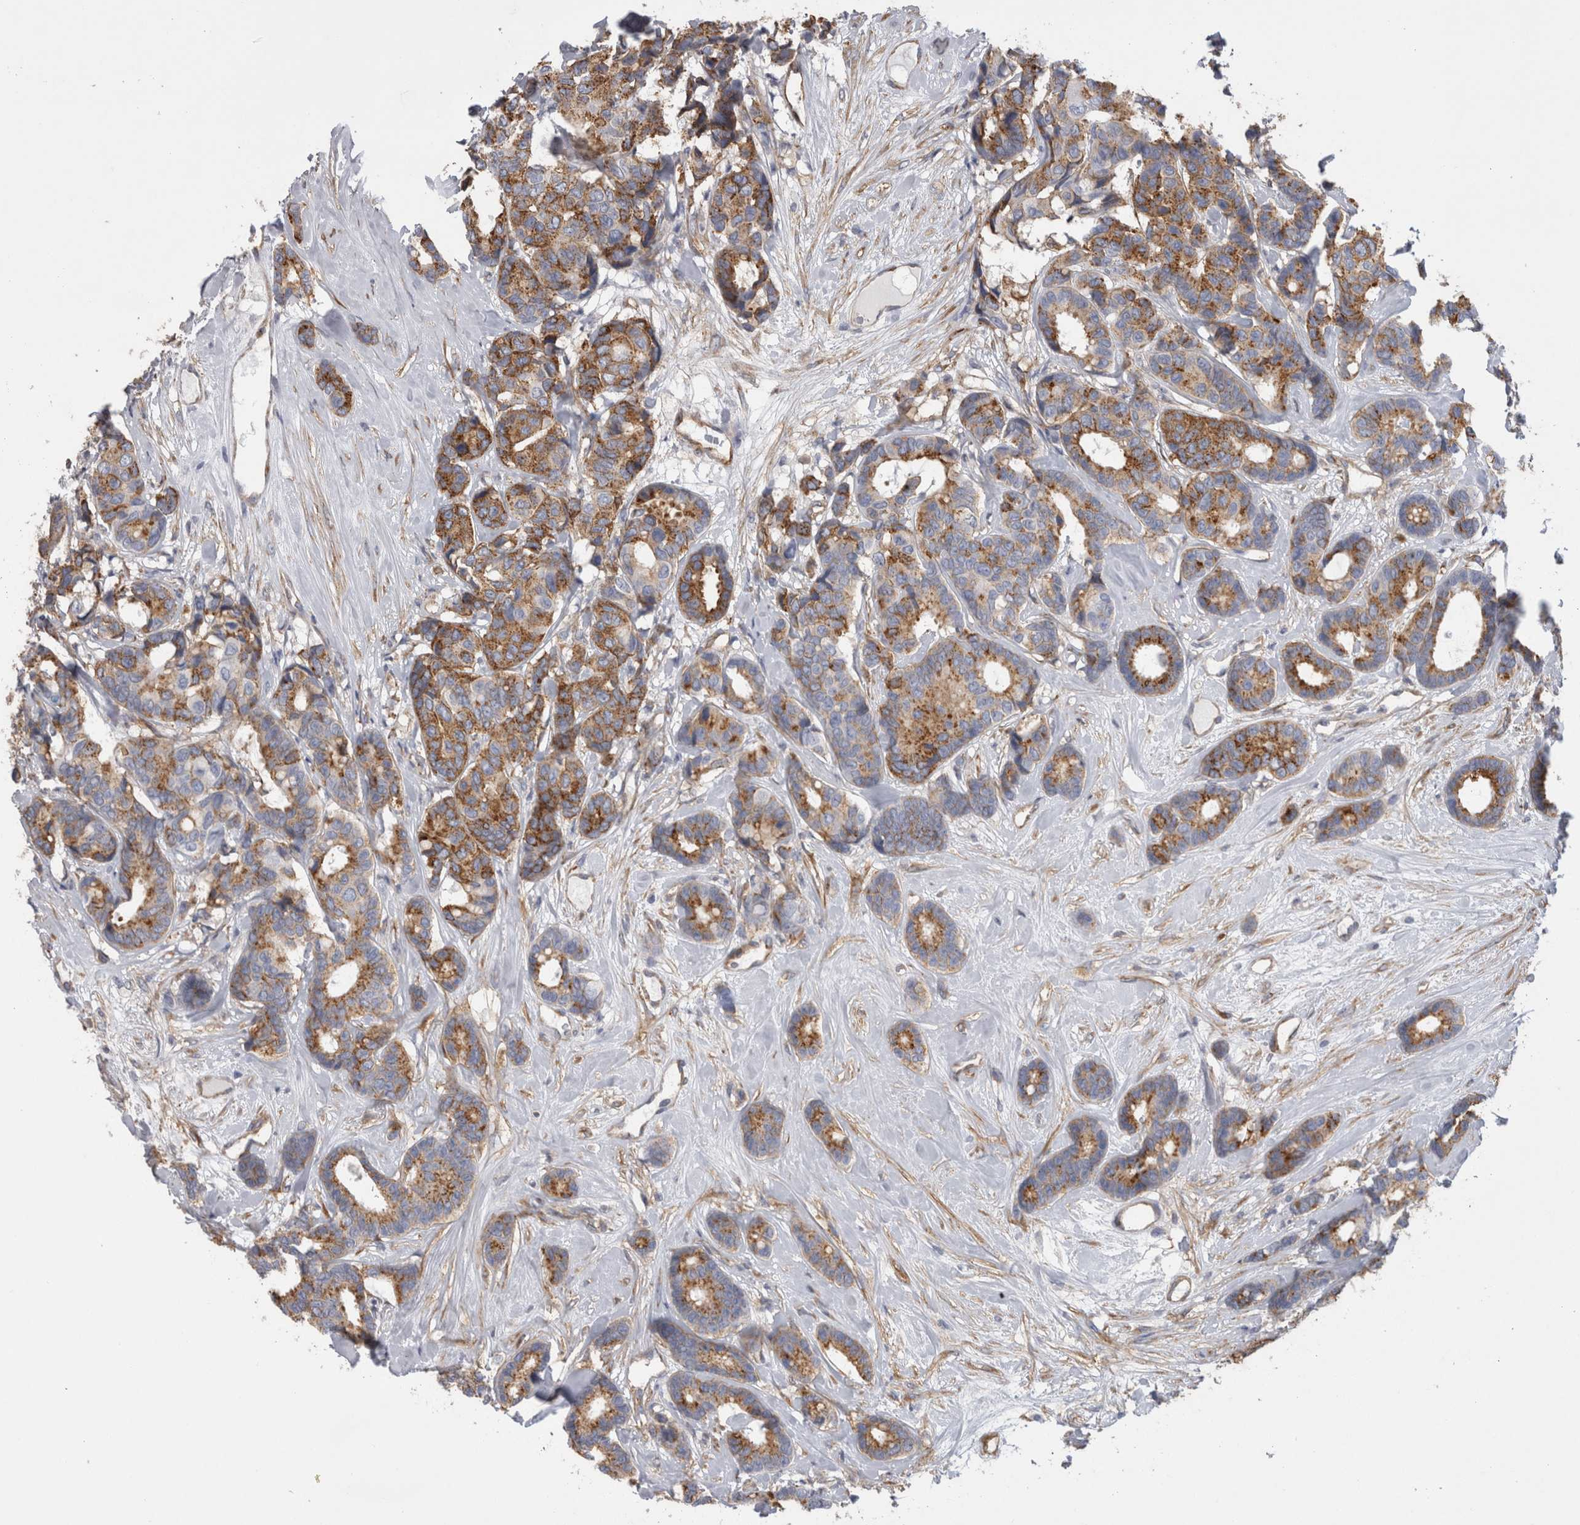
{"staining": {"intensity": "strong", "quantity": ">75%", "location": "cytoplasmic/membranous"}, "tissue": "breast cancer", "cell_type": "Tumor cells", "image_type": "cancer", "snomed": [{"axis": "morphology", "description": "Duct carcinoma"}, {"axis": "topography", "description": "Breast"}], "caption": "Protein staining displays strong cytoplasmic/membranous positivity in about >75% of tumor cells in invasive ductal carcinoma (breast). Immunohistochemistry stains the protein of interest in brown and the nuclei are stained blue.", "gene": "ATXN3", "patient": {"sex": "female", "age": 87}}